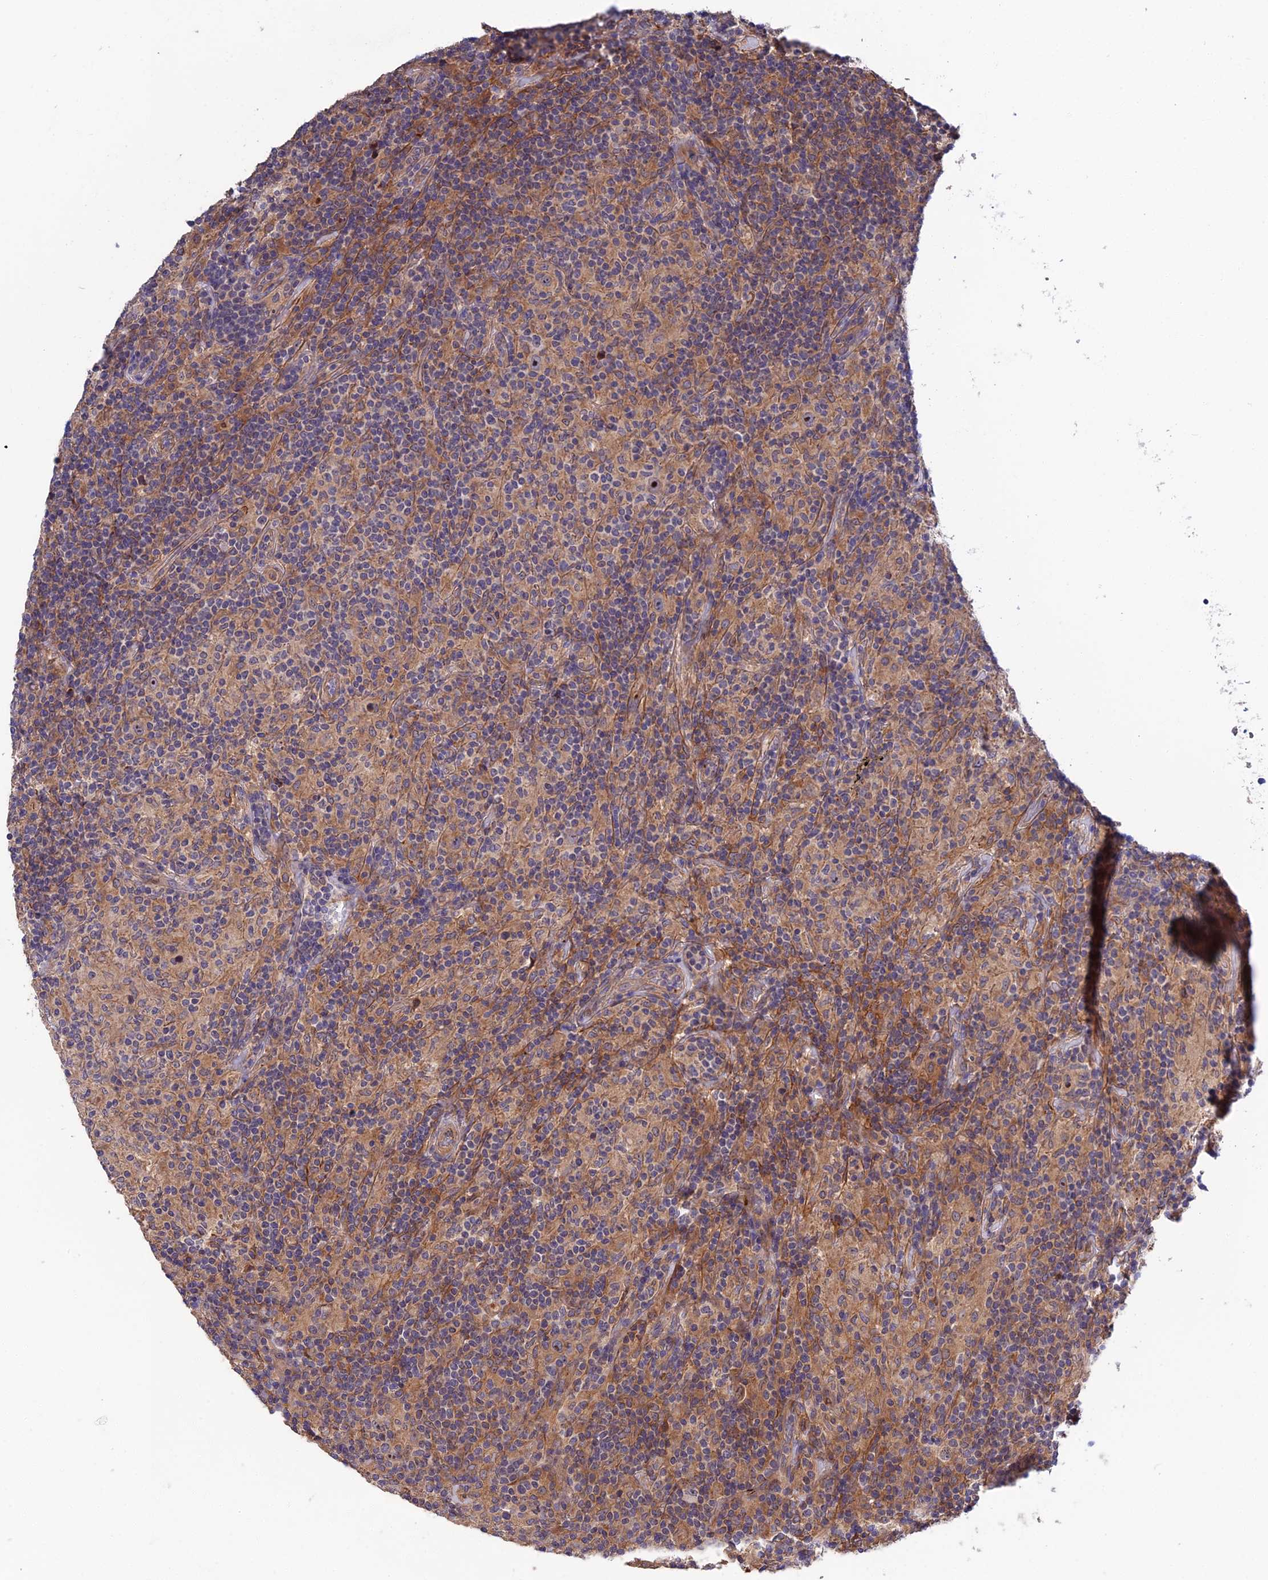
{"staining": {"intensity": "negative", "quantity": "none", "location": "none"}, "tissue": "lymphoma", "cell_type": "Tumor cells", "image_type": "cancer", "snomed": [{"axis": "morphology", "description": "Hodgkin's disease, NOS"}, {"axis": "topography", "description": "Lymph node"}], "caption": "DAB immunohistochemical staining of Hodgkin's disease exhibits no significant positivity in tumor cells.", "gene": "CRACD", "patient": {"sex": "male", "age": 70}}